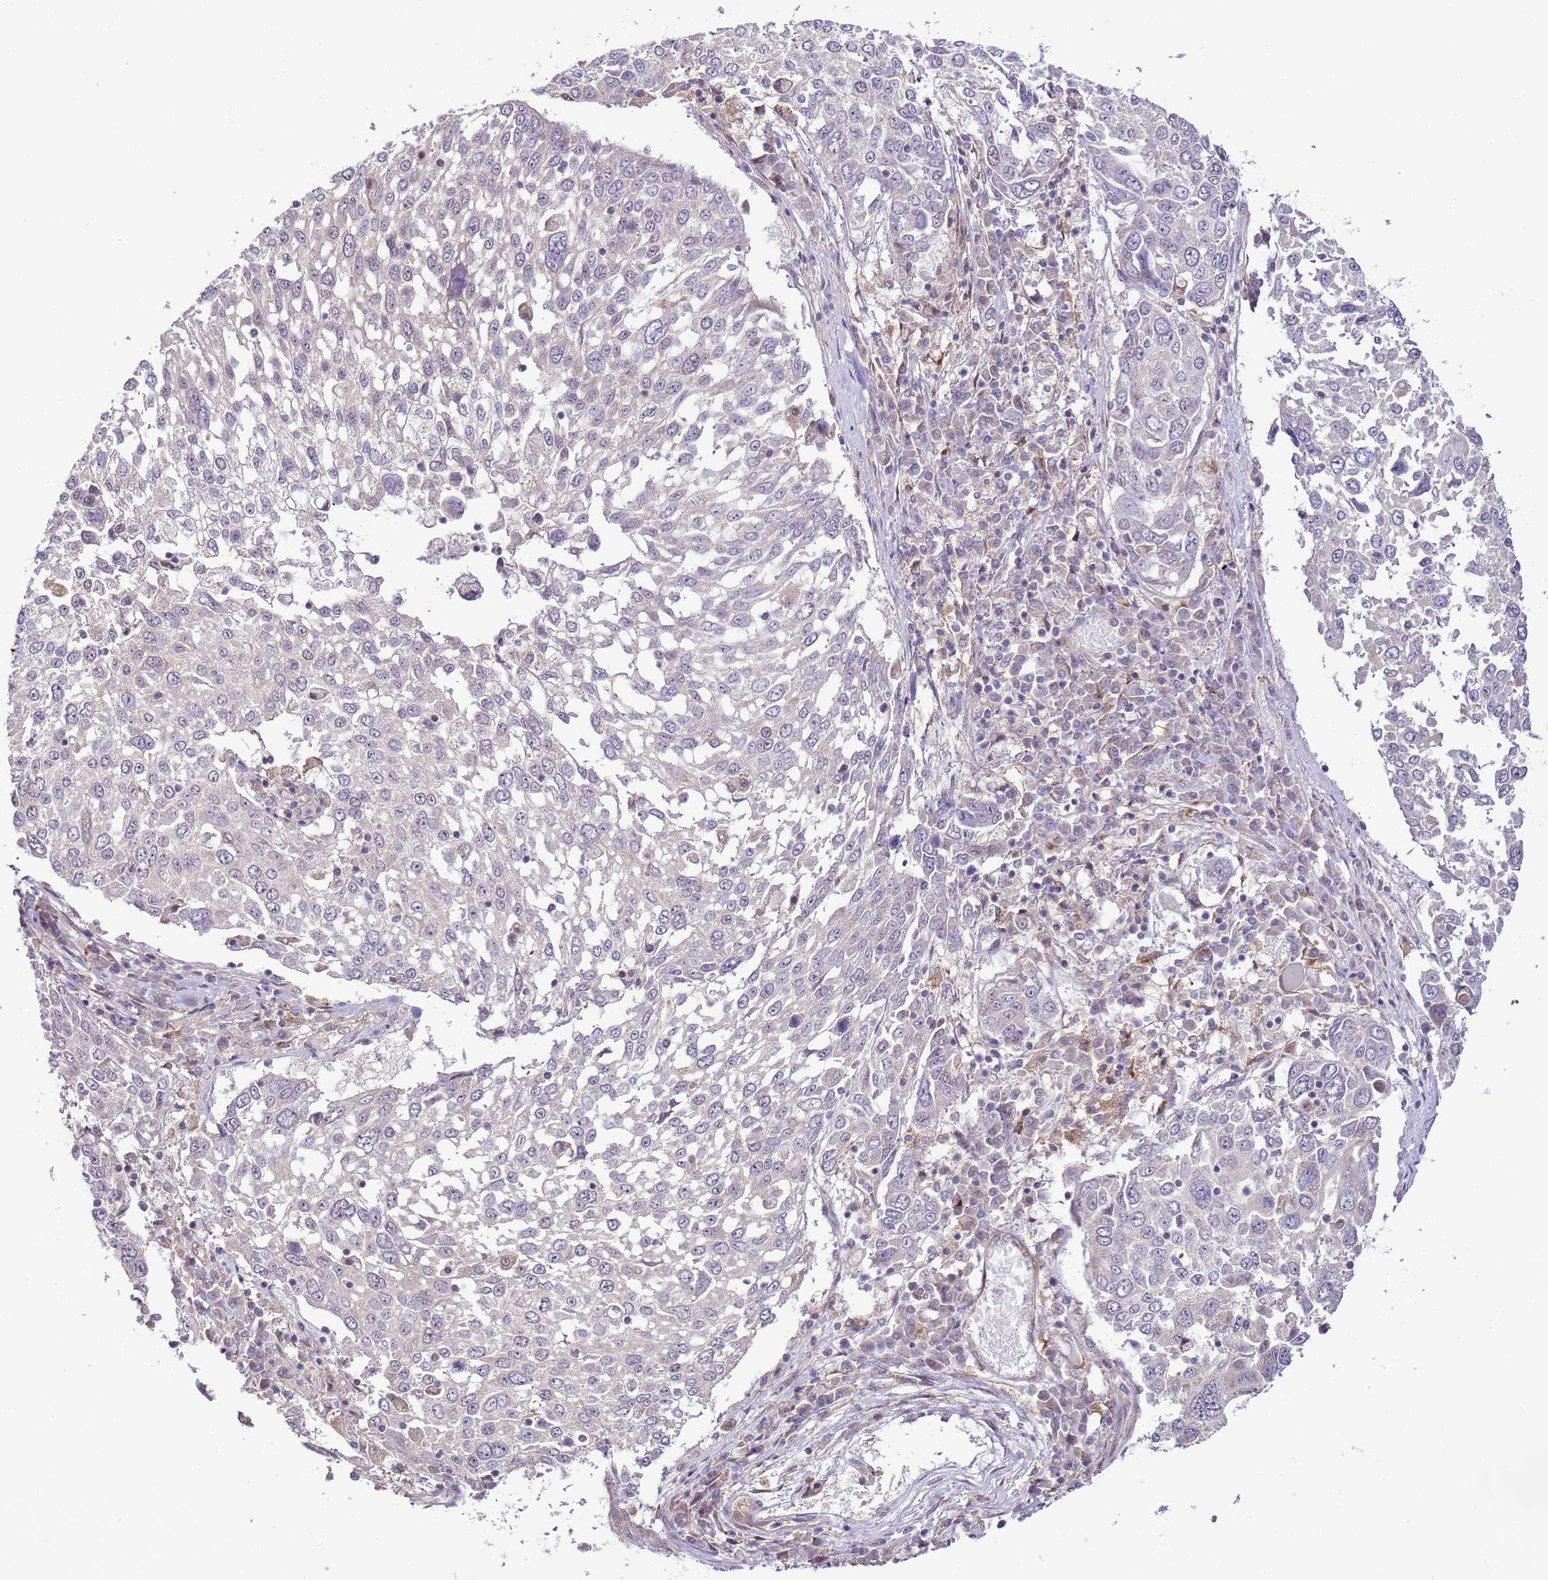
{"staining": {"intensity": "negative", "quantity": "none", "location": "none"}, "tissue": "lung cancer", "cell_type": "Tumor cells", "image_type": "cancer", "snomed": [{"axis": "morphology", "description": "Squamous cell carcinoma, NOS"}, {"axis": "topography", "description": "Lung"}], "caption": "Protein analysis of squamous cell carcinoma (lung) shows no significant positivity in tumor cells.", "gene": "SCARA3", "patient": {"sex": "male", "age": 65}}